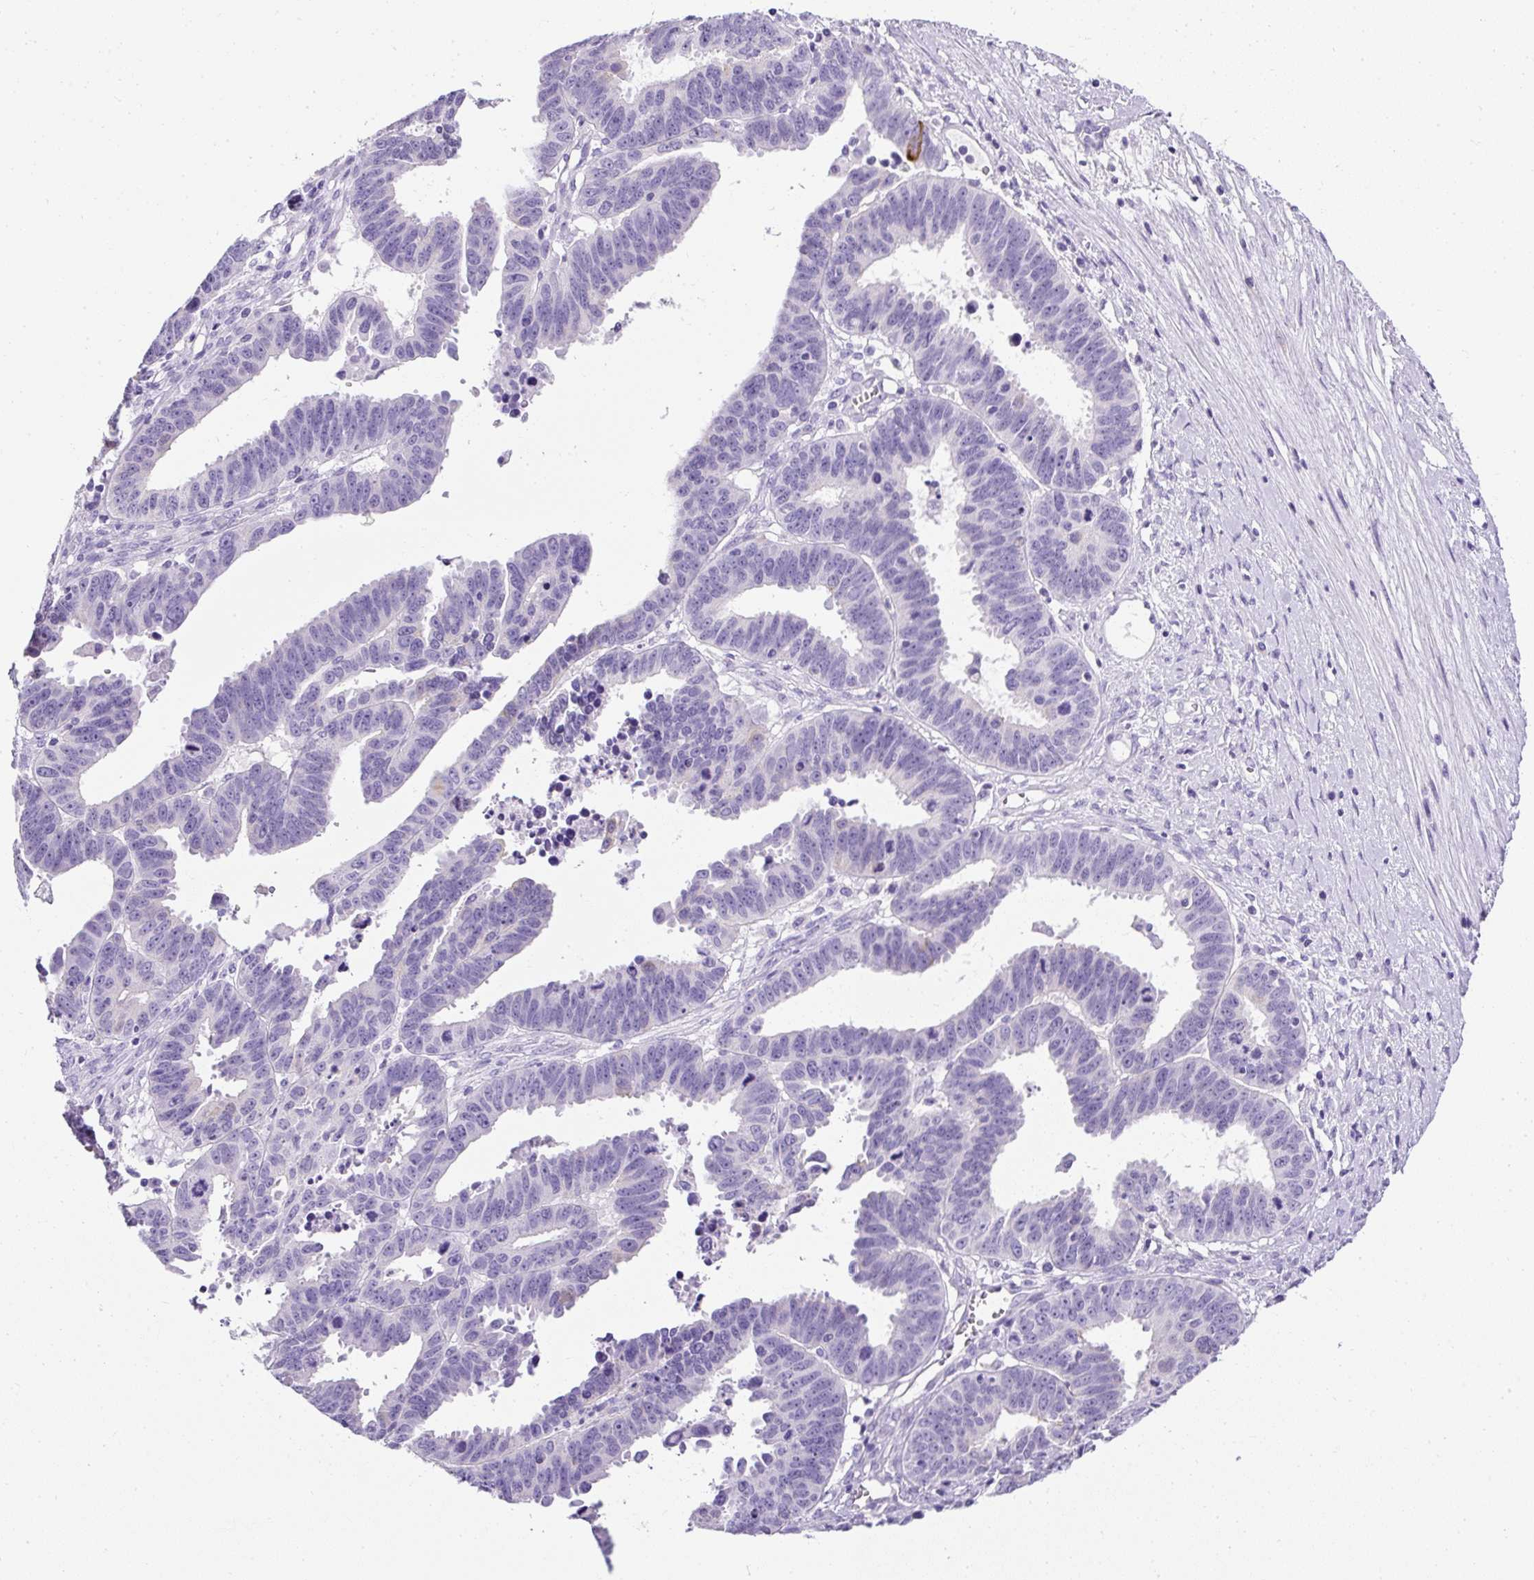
{"staining": {"intensity": "negative", "quantity": "none", "location": "none"}, "tissue": "ovarian cancer", "cell_type": "Tumor cells", "image_type": "cancer", "snomed": [{"axis": "morphology", "description": "Carcinoma, endometroid"}, {"axis": "morphology", "description": "Cystadenocarcinoma, serous, NOS"}, {"axis": "topography", "description": "Ovary"}], "caption": "An IHC histopathology image of ovarian cancer is shown. There is no staining in tumor cells of ovarian cancer.", "gene": "C2CD4C", "patient": {"sex": "female", "age": 45}}